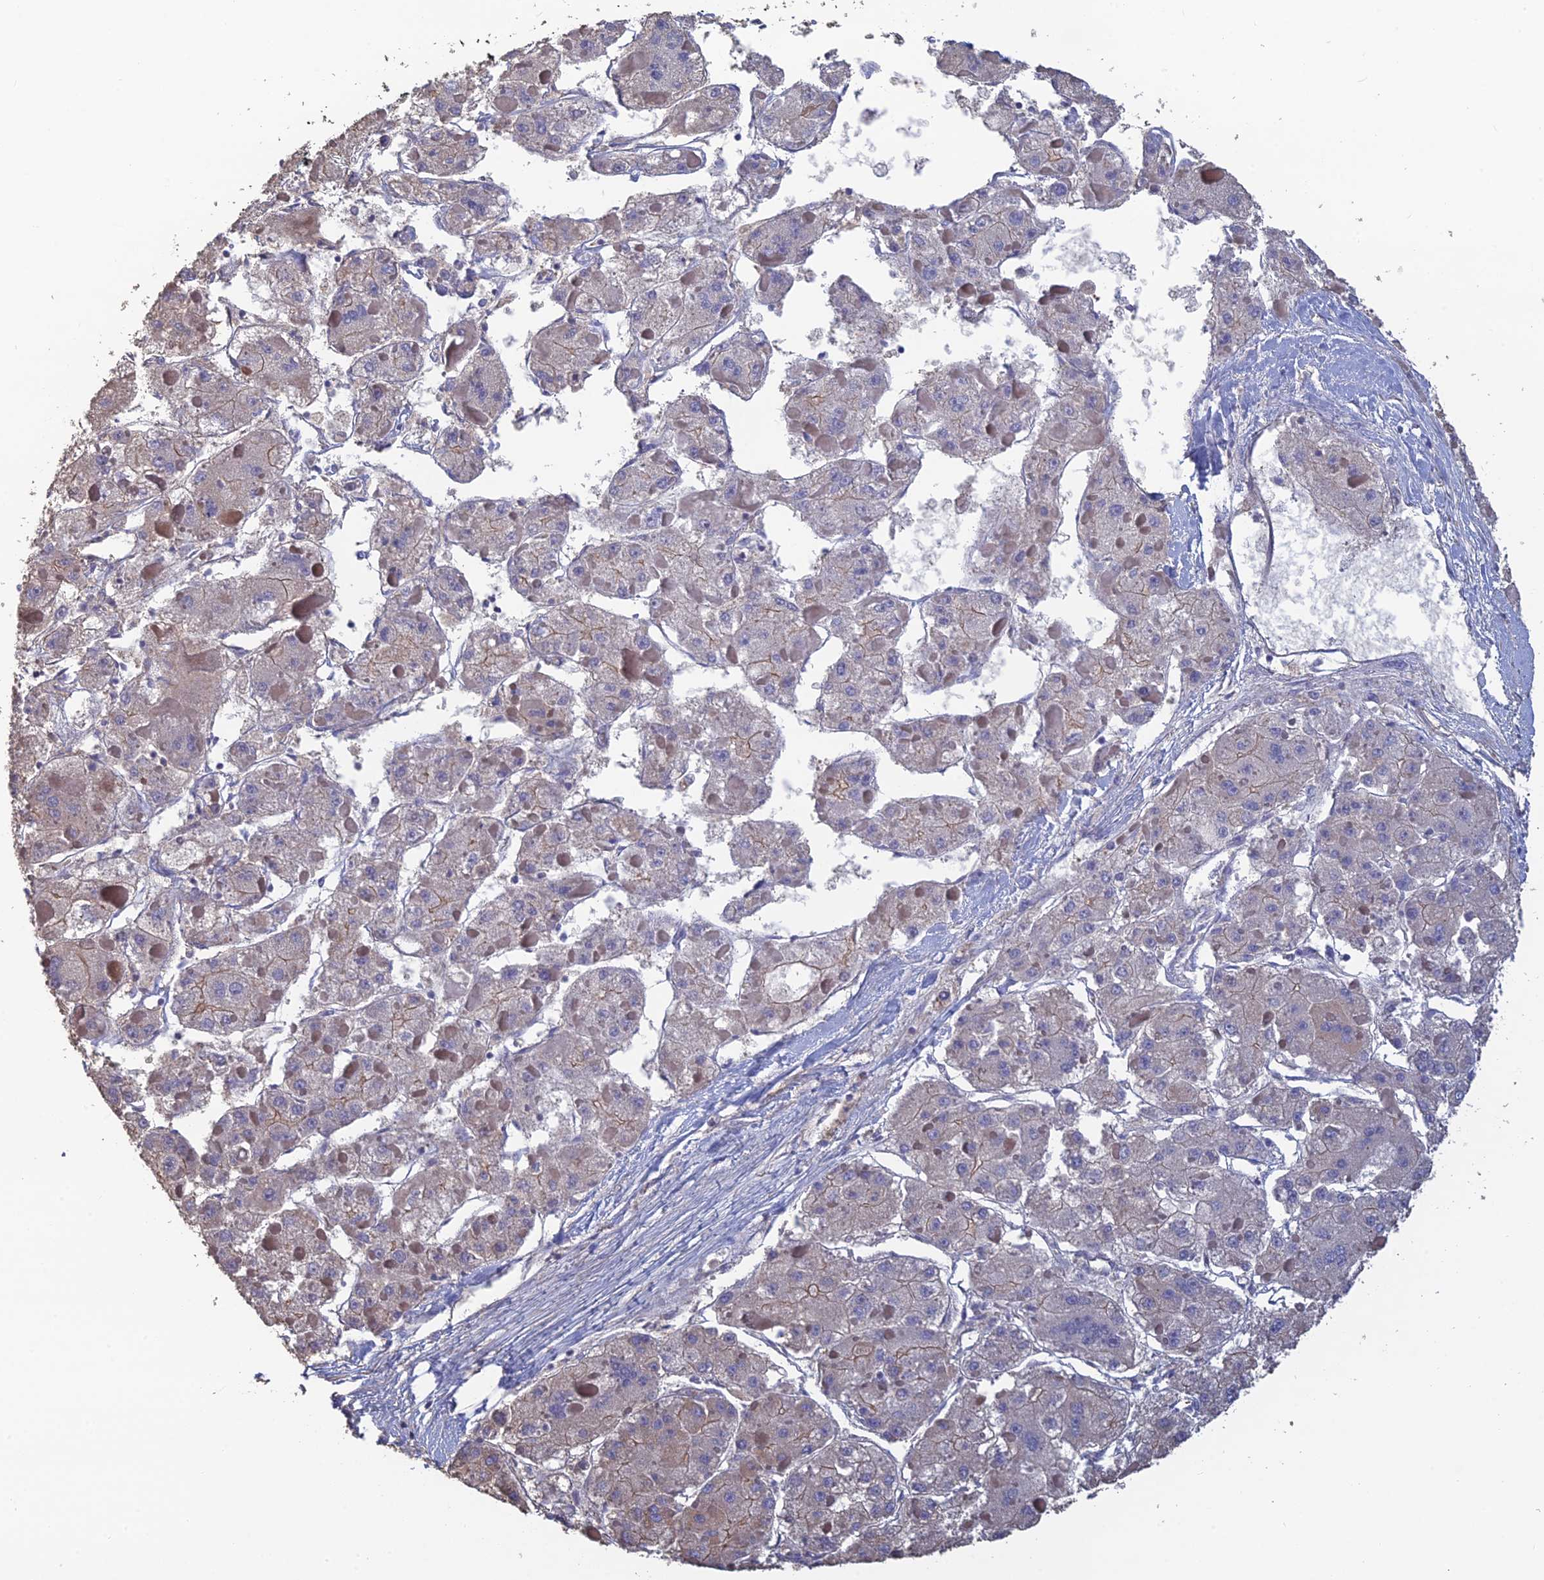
{"staining": {"intensity": "negative", "quantity": "none", "location": "none"}, "tissue": "liver cancer", "cell_type": "Tumor cells", "image_type": "cancer", "snomed": [{"axis": "morphology", "description": "Carcinoma, Hepatocellular, NOS"}, {"axis": "topography", "description": "Liver"}], "caption": "Photomicrograph shows no significant protein positivity in tumor cells of liver cancer (hepatocellular carcinoma).", "gene": "PCDHA5", "patient": {"sex": "female", "age": 73}}